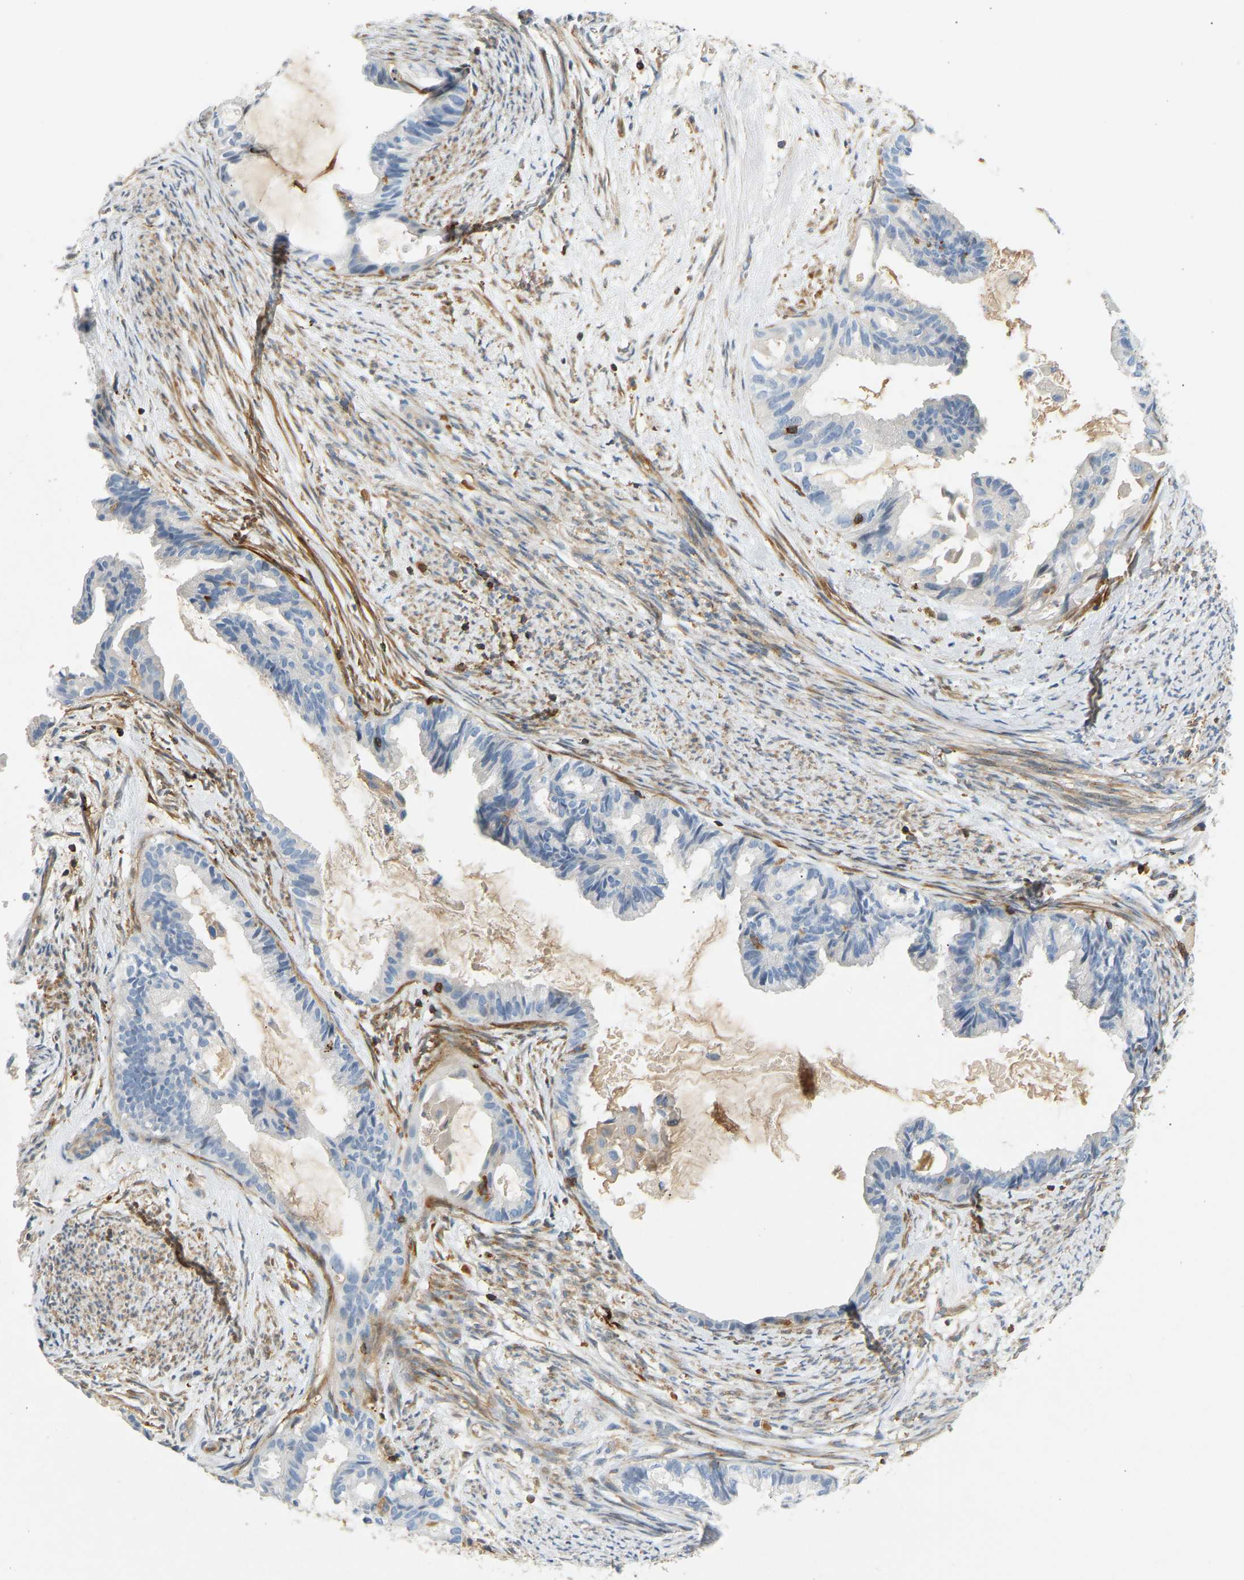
{"staining": {"intensity": "negative", "quantity": "none", "location": "none"}, "tissue": "cervical cancer", "cell_type": "Tumor cells", "image_type": "cancer", "snomed": [{"axis": "morphology", "description": "Normal tissue, NOS"}, {"axis": "morphology", "description": "Adenocarcinoma, NOS"}, {"axis": "topography", "description": "Cervix"}, {"axis": "topography", "description": "Endometrium"}], "caption": "Protein analysis of cervical cancer (adenocarcinoma) displays no significant positivity in tumor cells.", "gene": "FNBP1", "patient": {"sex": "female", "age": 86}}